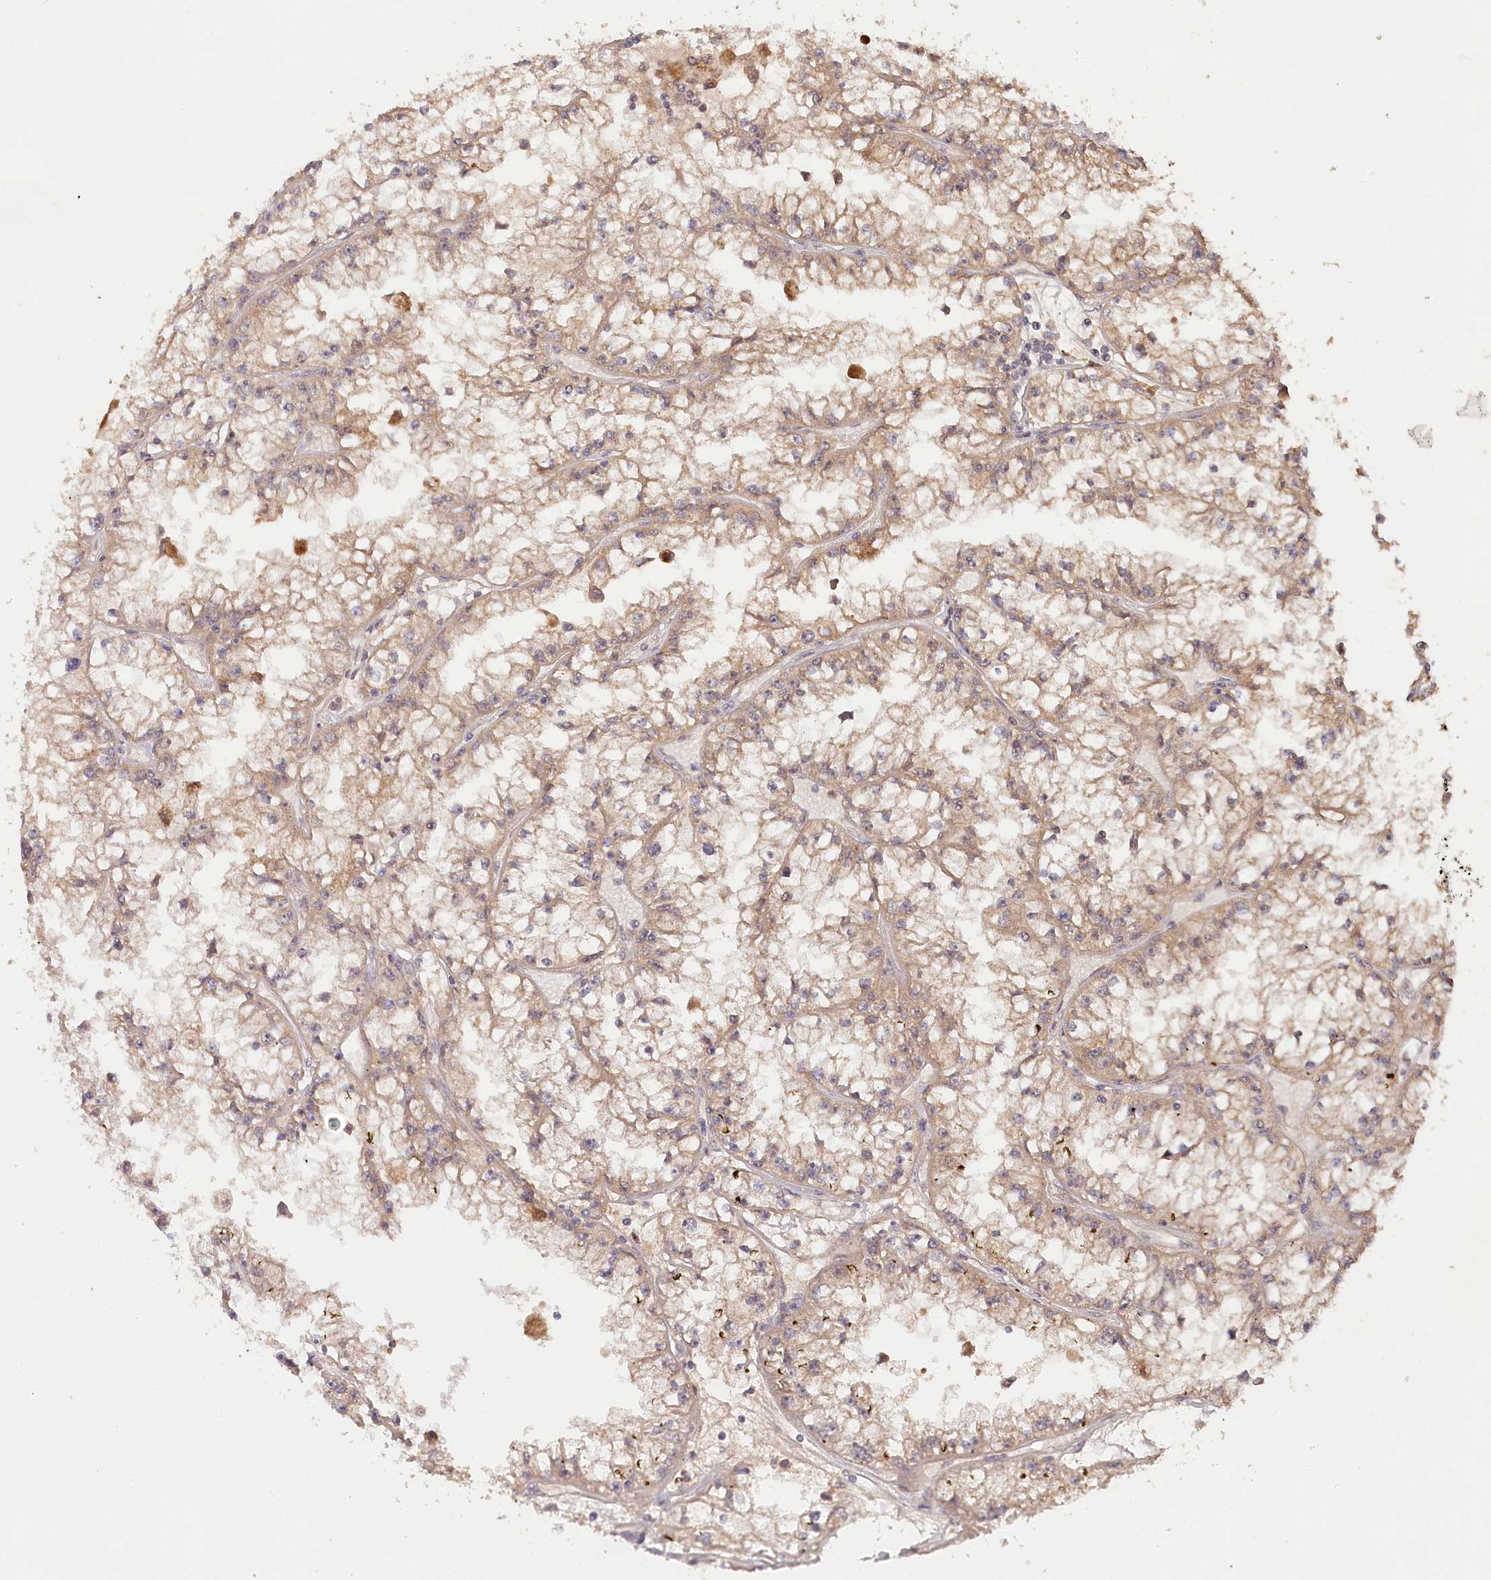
{"staining": {"intensity": "moderate", "quantity": ">75%", "location": "cytoplasmic/membranous"}, "tissue": "renal cancer", "cell_type": "Tumor cells", "image_type": "cancer", "snomed": [{"axis": "morphology", "description": "Adenocarcinoma, NOS"}, {"axis": "topography", "description": "Kidney"}], "caption": "Immunohistochemical staining of renal adenocarcinoma displays medium levels of moderate cytoplasmic/membranous protein positivity in approximately >75% of tumor cells.", "gene": "IRAK1BP1", "patient": {"sex": "male", "age": 56}}